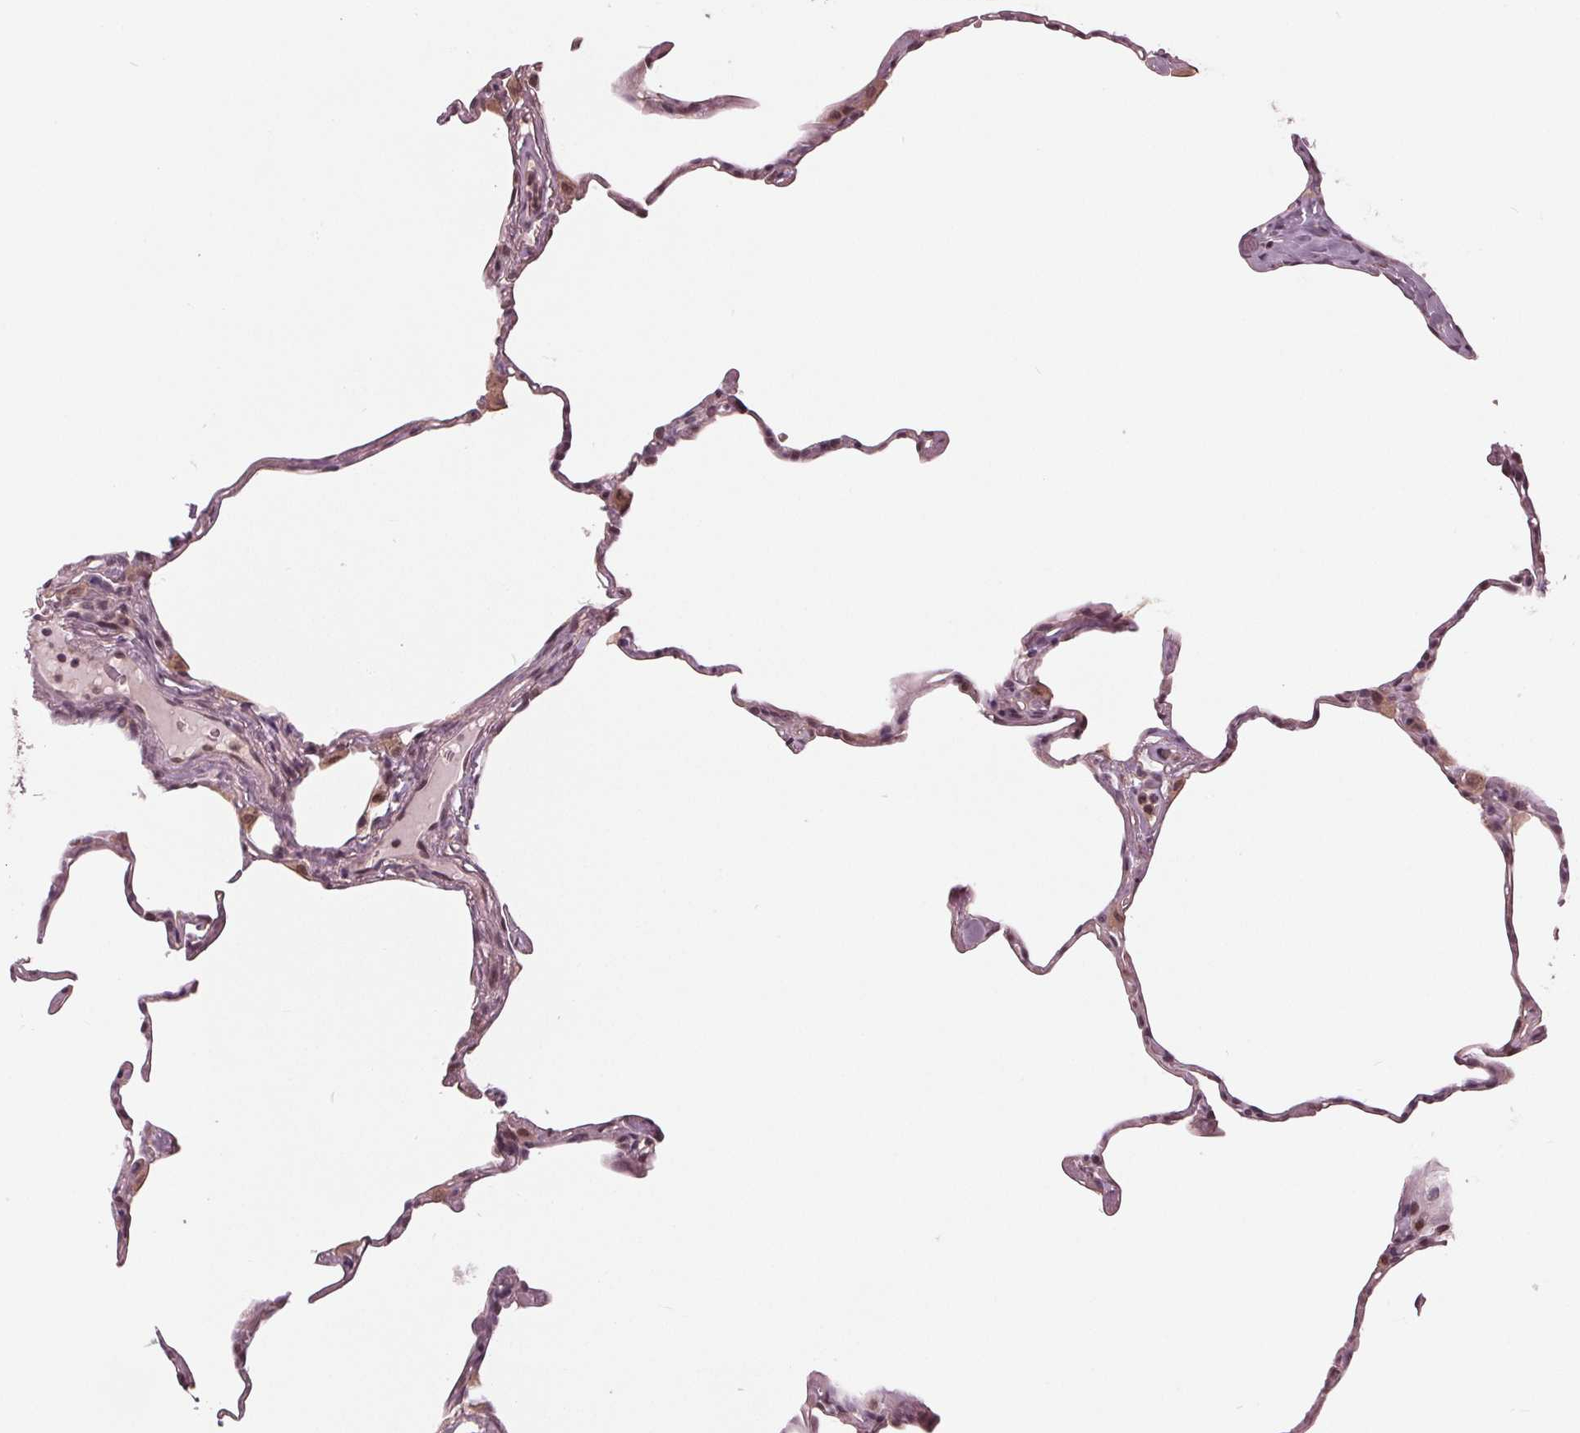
{"staining": {"intensity": "moderate", "quantity": "<25%", "location": "cytoplasmic/membranous,nuclear"}, "tissue": "lung", "cell_type": "Alveolar cells", "image_type": "normal", "snomed": [{"axis": "morphology", "description": "Normal tissue, NOS"}, {"axis": "topography", "description": "Lung"}], "caption": "A photomicrograph showing moderate cytoplasmic/membranous,nuclear staining in about <25% of alveolar cells in unremarkable lung, as visualized by brown immunohistochemical staining.", "gene": "ZNF471", "patient": {"sex": "male", "age": 65}}